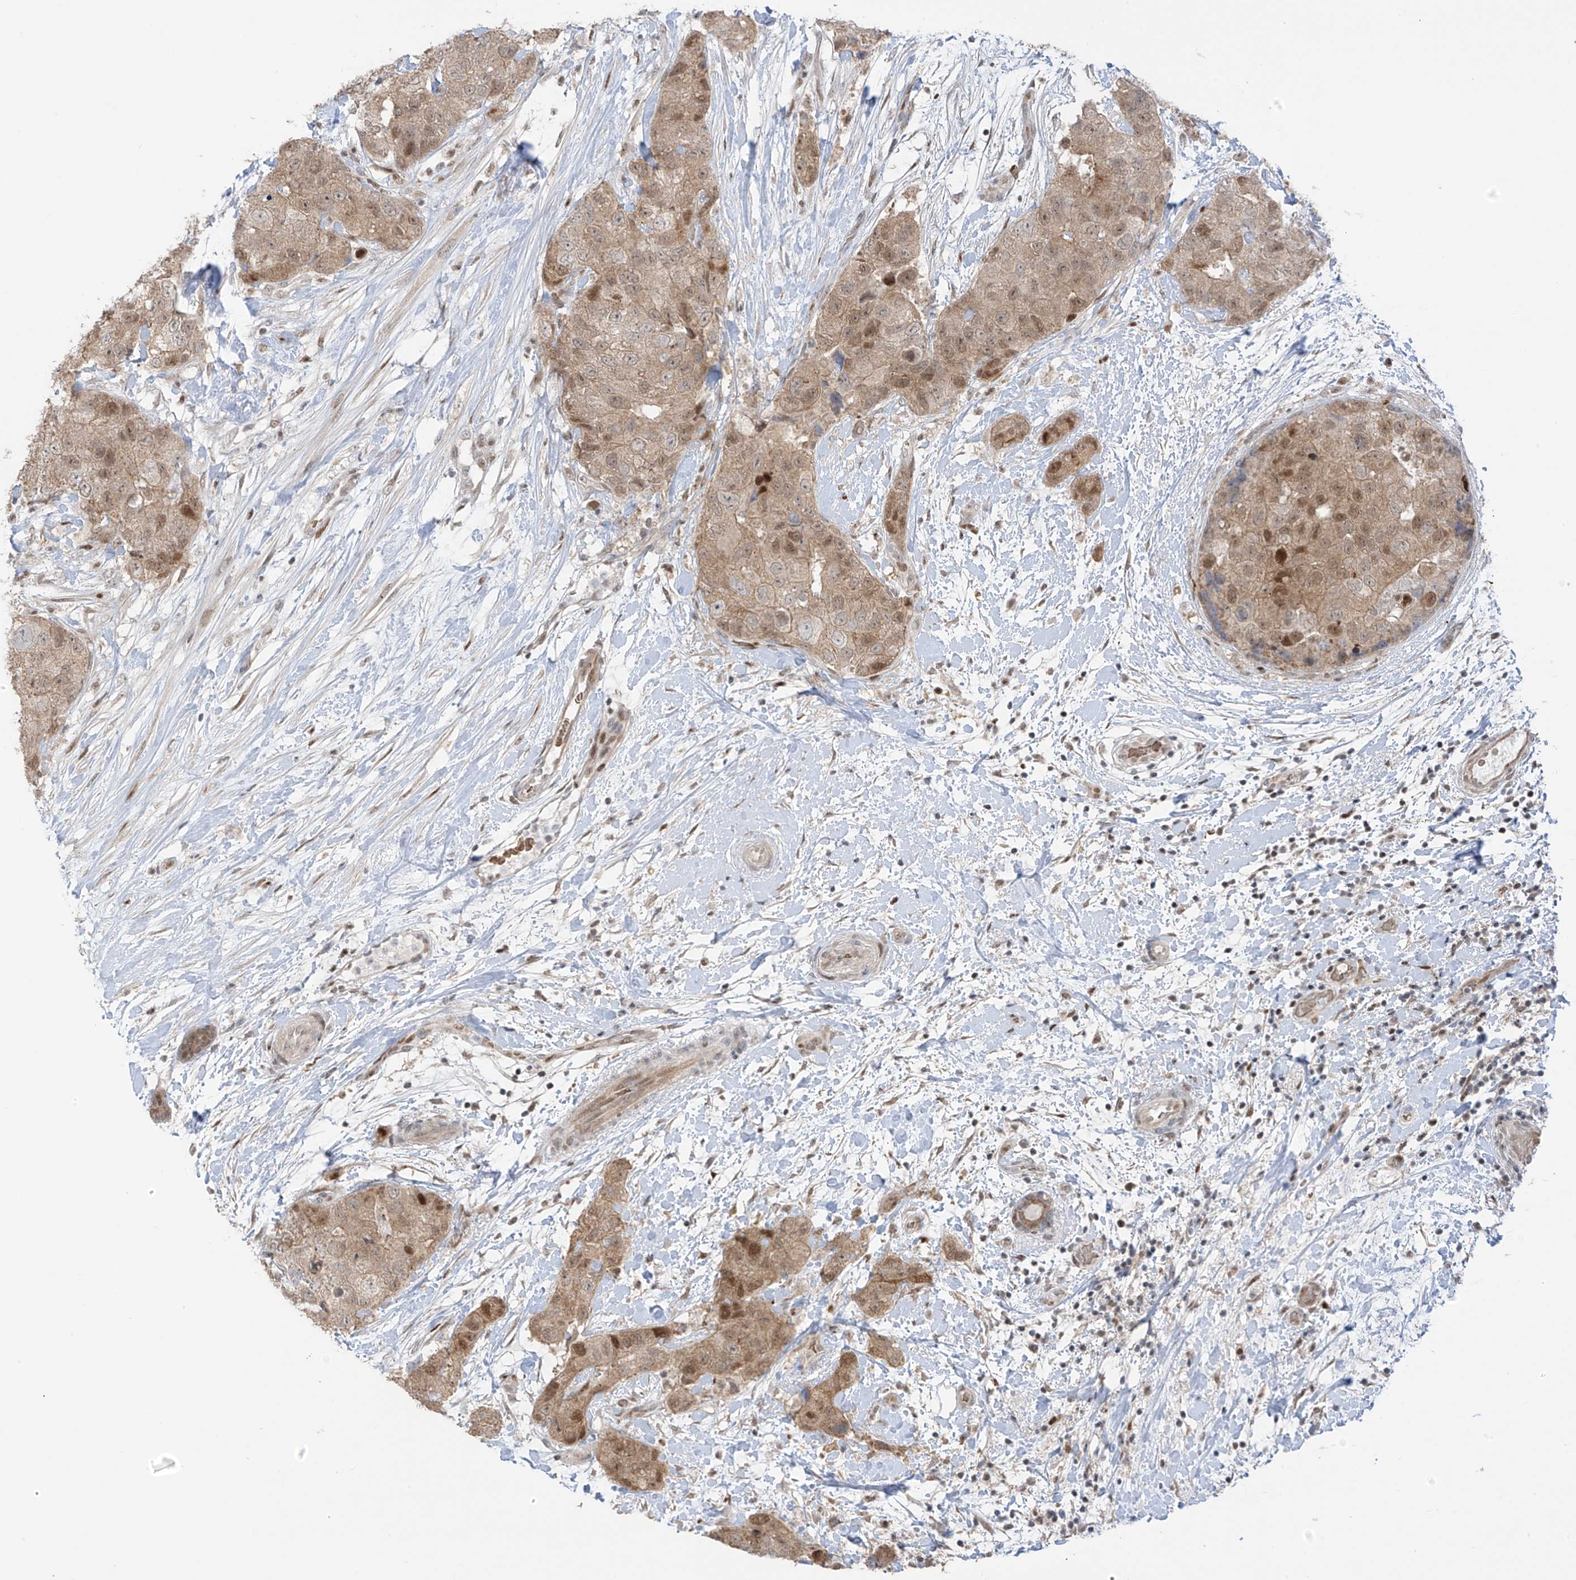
{"staining": {"intensity": "moderate", "quantity": ">75%", "location": "cytoplasmic/membranous,nuclear"}, "tissue": "breast cancer", "cell_type": "Tumor cells", "image_type": "cancer", "snomed": [{"axis": "morphology", "description": "Duct carcinoma"}, {"axis": "topography", "description": "Breast"}], "caption": "Brown immunohistochemical staining in invasive ductal carcinoma (breast) displays moderate cytoplasmic/membranous and nuclear staining in approximately >75% of tumor cells.", "gene": "ZCWPW2", "patient": {"sex": "female", "age": 62}}